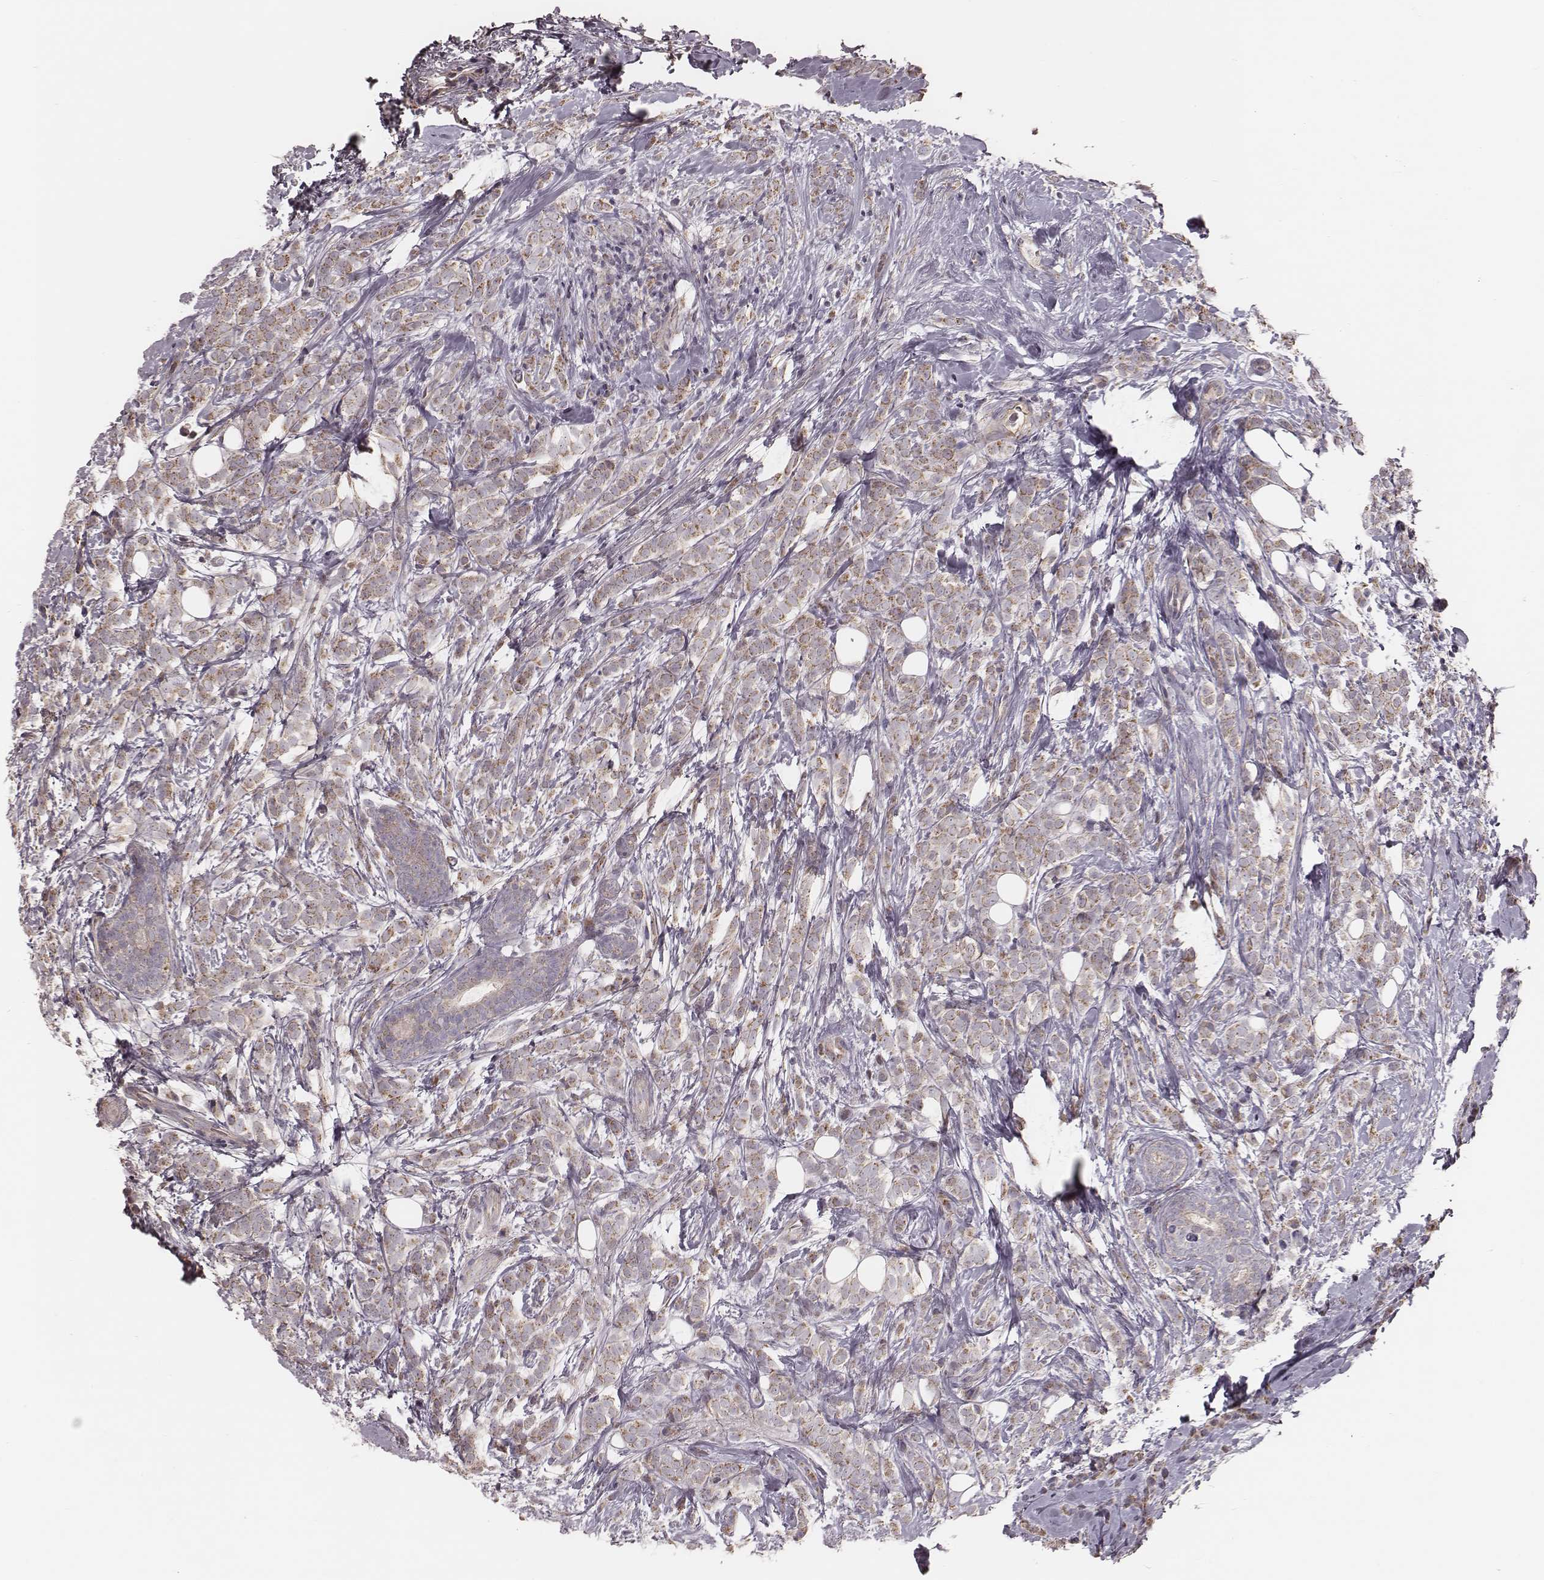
{"staining": {"intensity": "moderate", "quantity": ">75%", "location": "cytoplasmic/membranous"}, "tissue": "breast cancer", "cell_type": "Tumor cells", "image_type": "cancer", "snomed": [{"axis": "morphology", "description": "Lobular carcinoma"}, {"axis": "topography", "description": "Breast"}], "caption": "The histopathology image displays immunohistochemical staining of breast cancer (lobular carcinoma). There is moderate cytoplasmic/membranous staining is seen in about >75% of tumor cells. (DAB (3,3'-diaminobenzidine) IHC with brightfield microscopy, high magnification).", "gene": "MRPS27", "patient": {"sex": "female", "age": 49}}